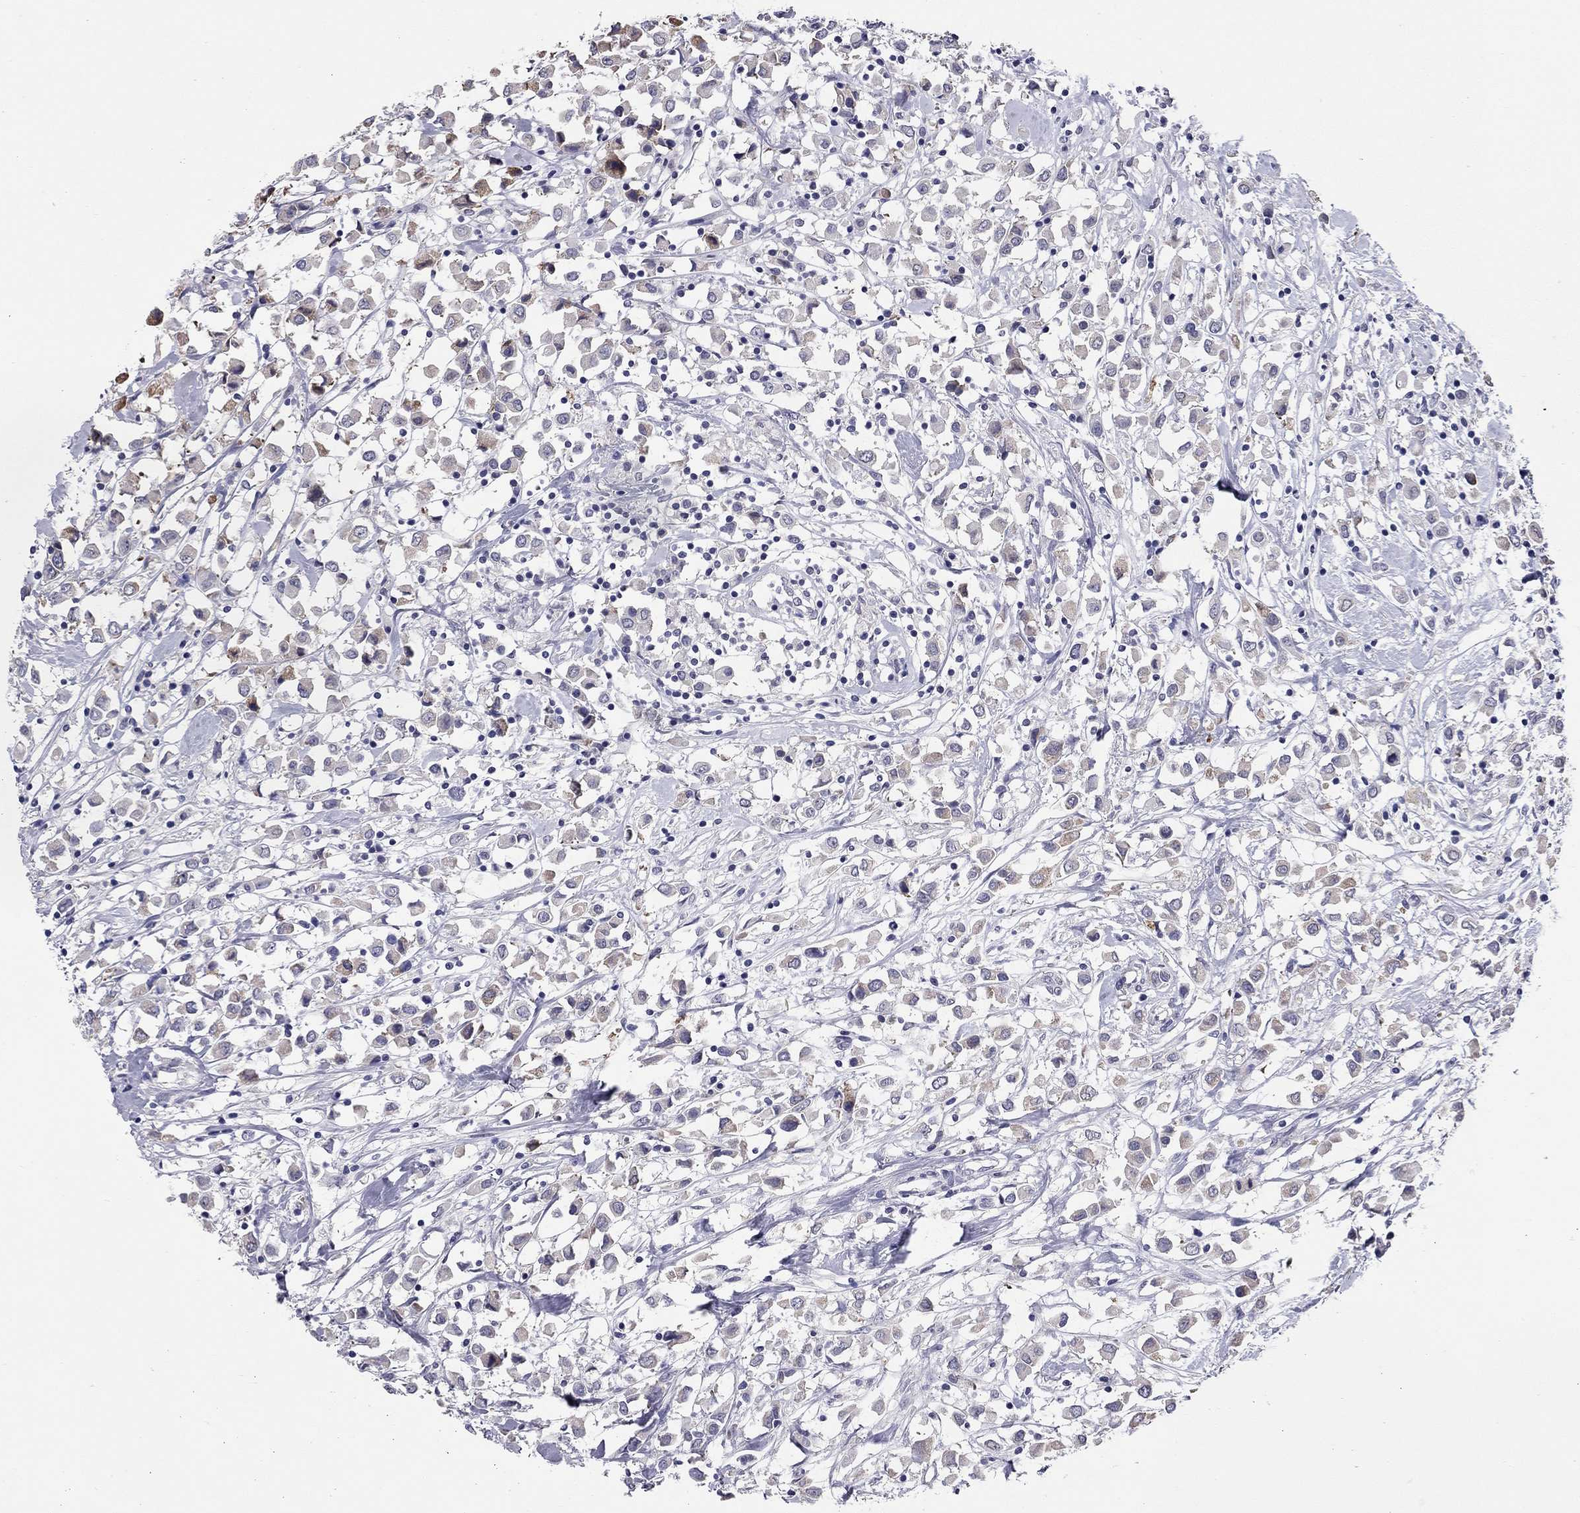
{"staining": {"intensity": "weak", "quantity": "<25%", "location": "cytoplasmic/membranous"}, "tissue": "breast cancer", "cell_type": "Tumor cells", "image_type": "cancer", "snomed": [{"axis": "morphology", "description": "Duct carcinoma"}, {"axis": "topography", "description": "Breast"}], "caption": "Human invasive ductal carcinoma (breast) stained for a protein using immunohistochemistry (IHC) reveals no positivity in tumor cells.", "gene": "SHOC2", "patient": {"sex": "female", "age": 61}}